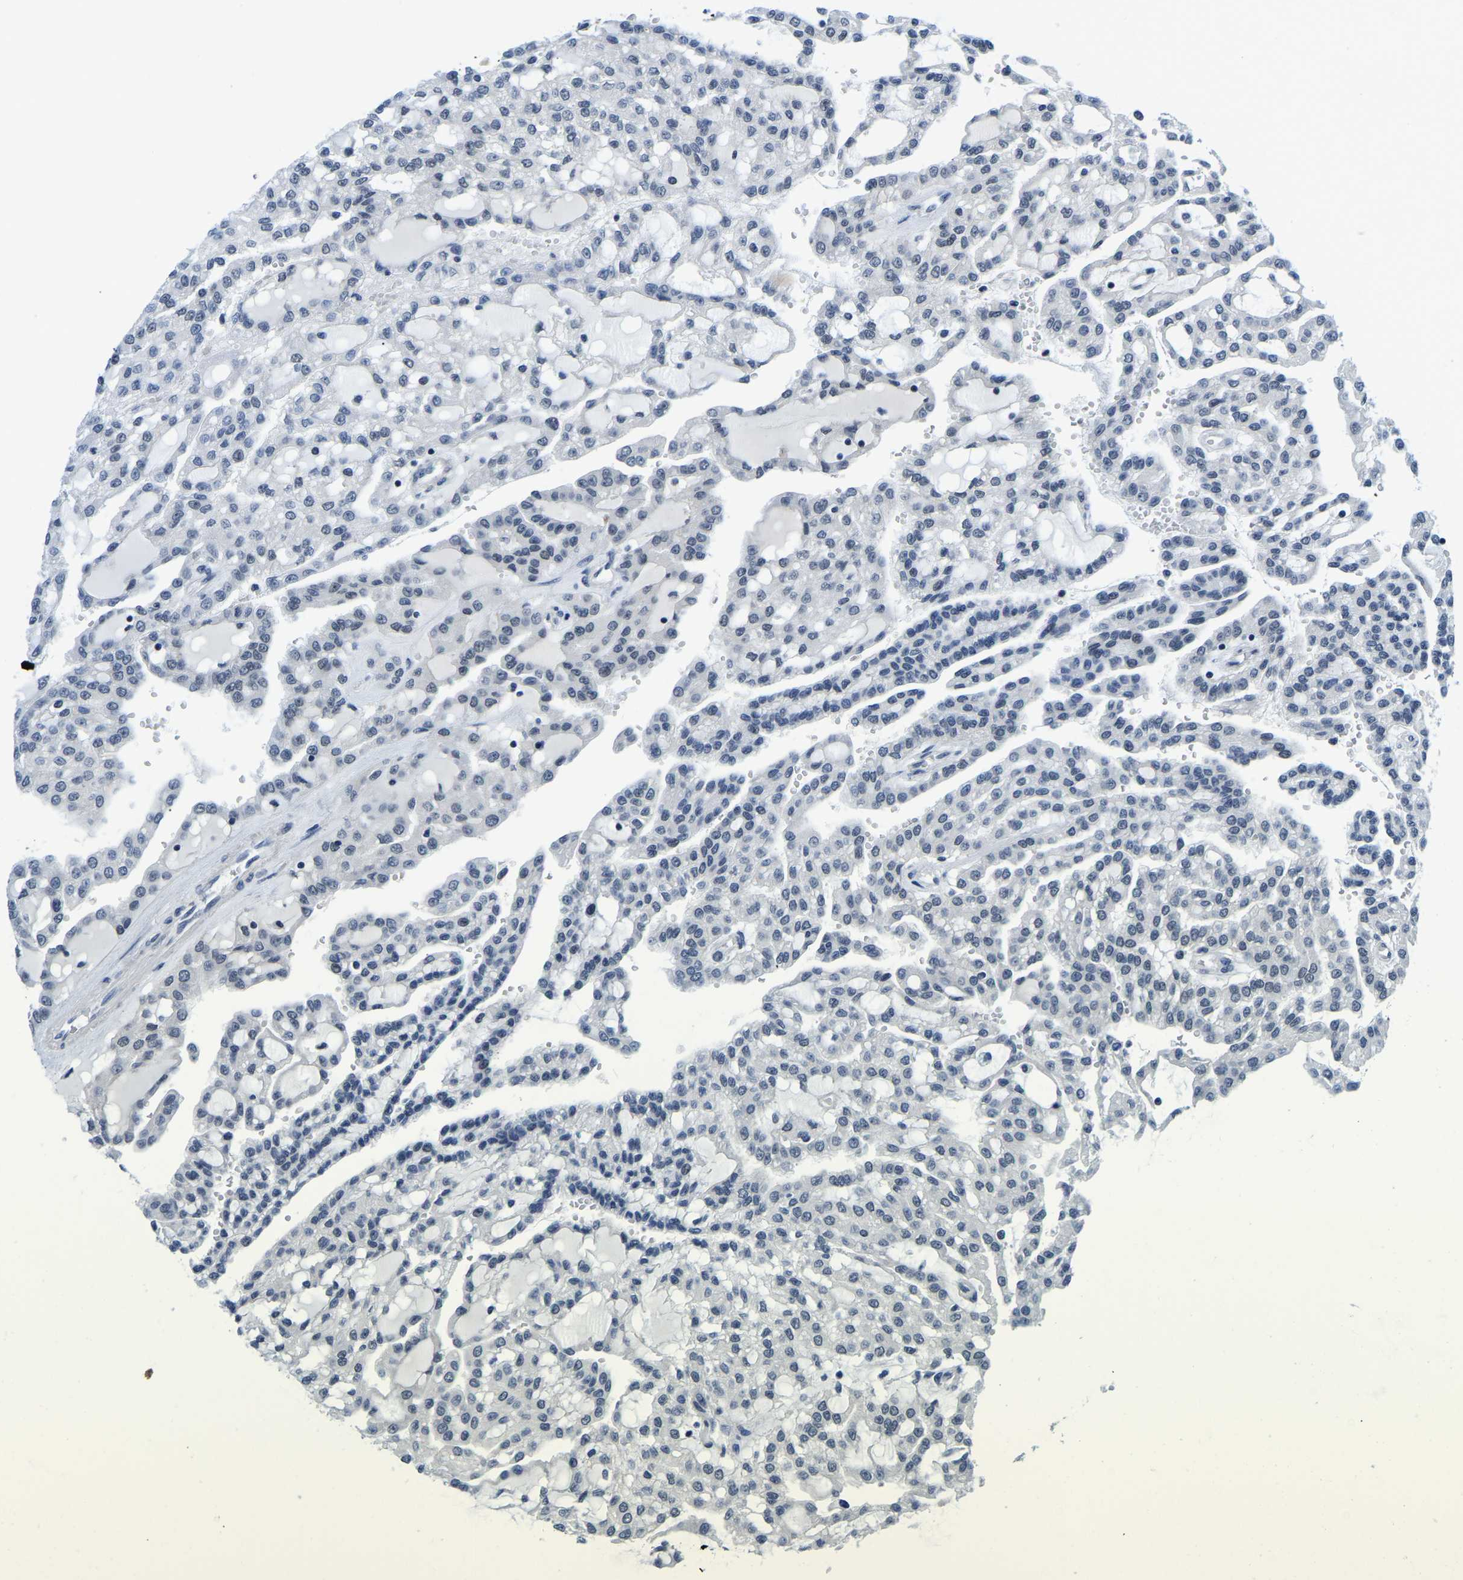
{"staining": {"intensity": "negative", "quantity": "none", "location": "none"}, "tissue": "renal cancer", "cell_type": "Tumor cells", "image_type": "cancer", "snomed": [{"axis": "morphology", "description": "Adenocarcinoma, NOS"}, {"axis": "topography", "description": "Kidney"}], "caption": "An image of renal cancer (adenocarcinoma) stained for a protein demonstrates no brown staining in tumor cells.", "gene": "POLDIP3", "patient": {"sex": "male", "age": 63}}